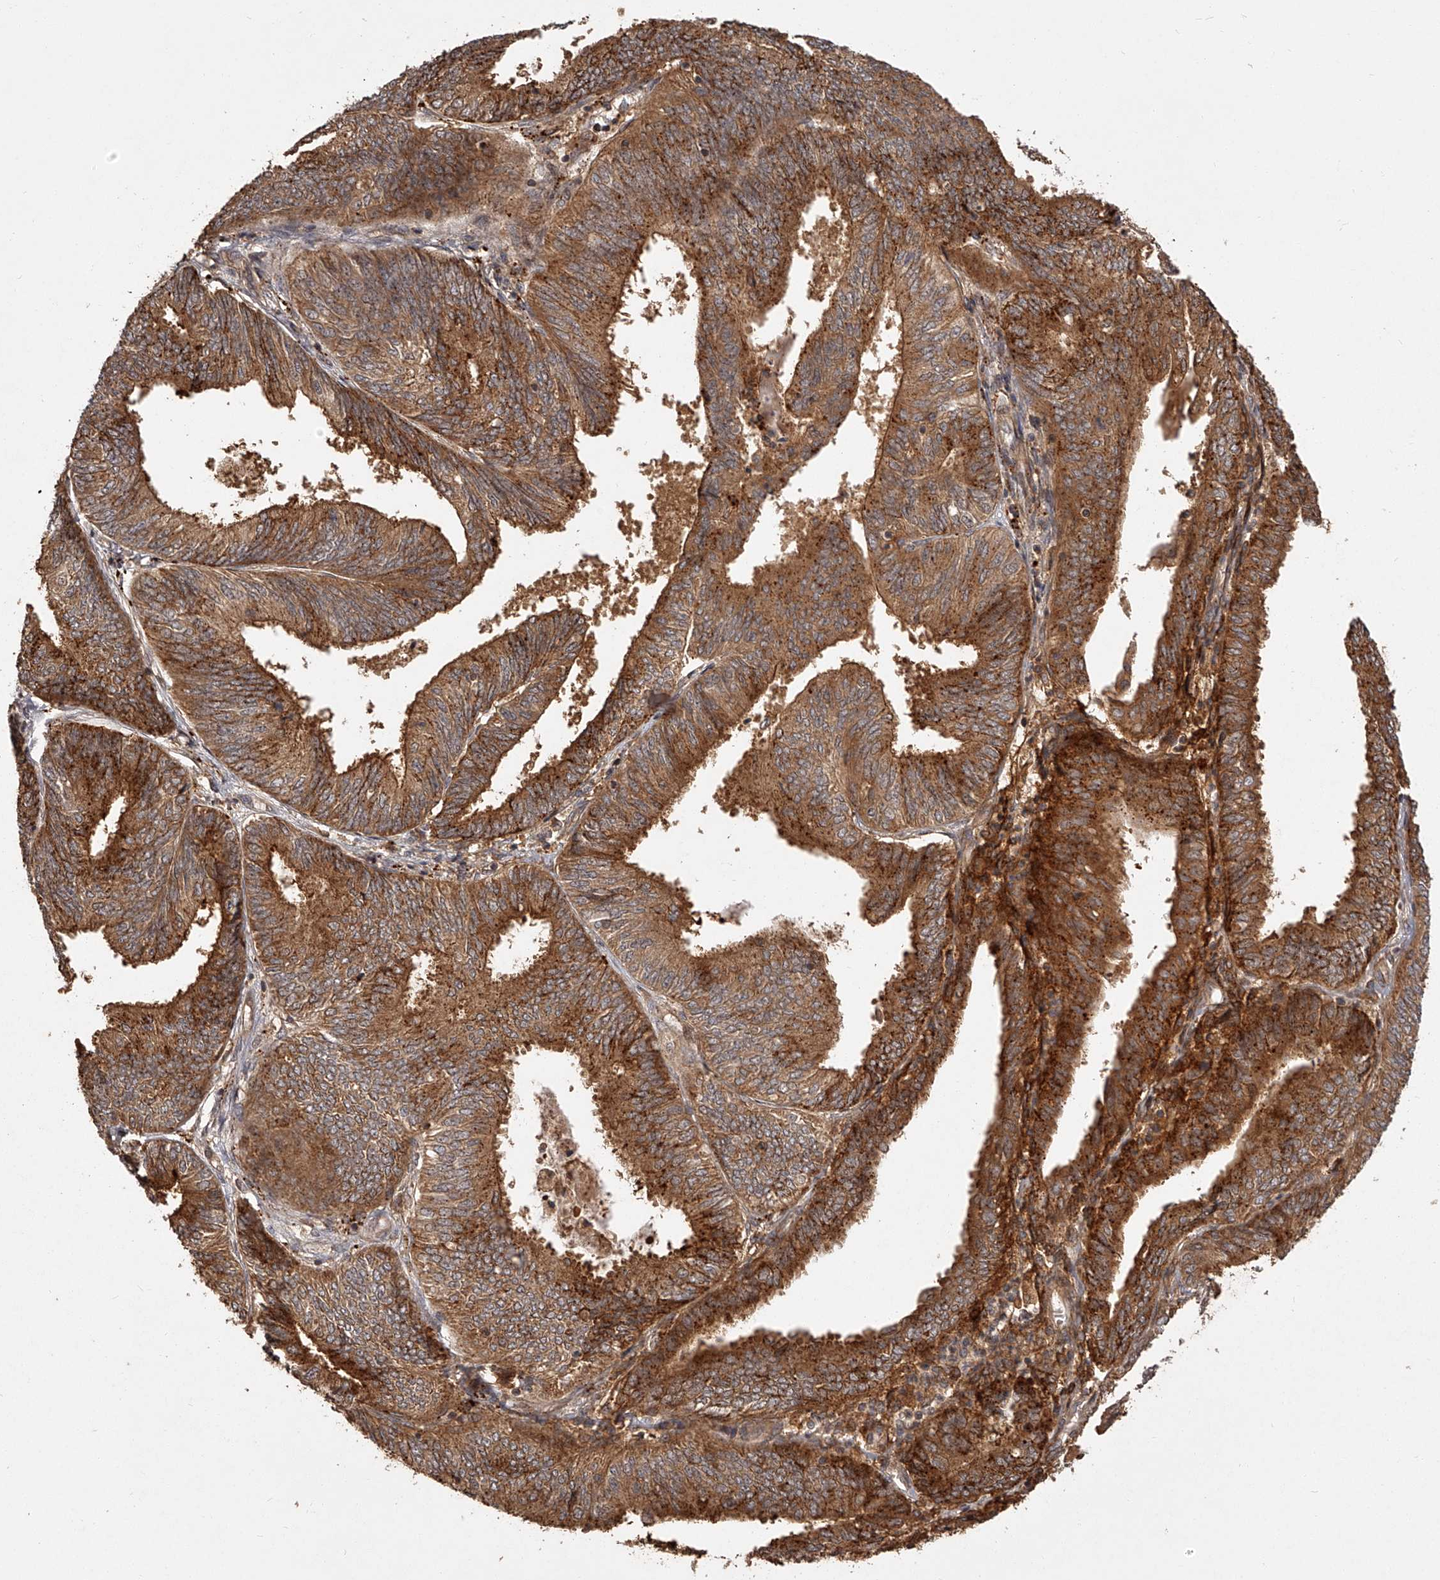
{"staining": {"intensity": "strong", "quantity": ">75%", "location": "cytoplasmic/membranous"}, "tissue": "endometrial cancer", "cell_type": "Tumor cells", "image_type": "cancer", "snomed": [{"axis": "morphology", "description": "Adenocarcinoma, NOS"}, {"axis": "topography", "description": "Endometrium"}], "caption": "Immunohistochemistry (IHC) image of neoplastic tissue: human endometrial adenocarcinoma stained using immunohistochemistry exhibits high levels of strong protein expression localized specifically in the cytoplasmic/membranous of tumor cells, appearing as a cytoplasmic/membranous brown color.", "gene": "CRYZL1", "patient": {"sex": "female", "age": 58}}